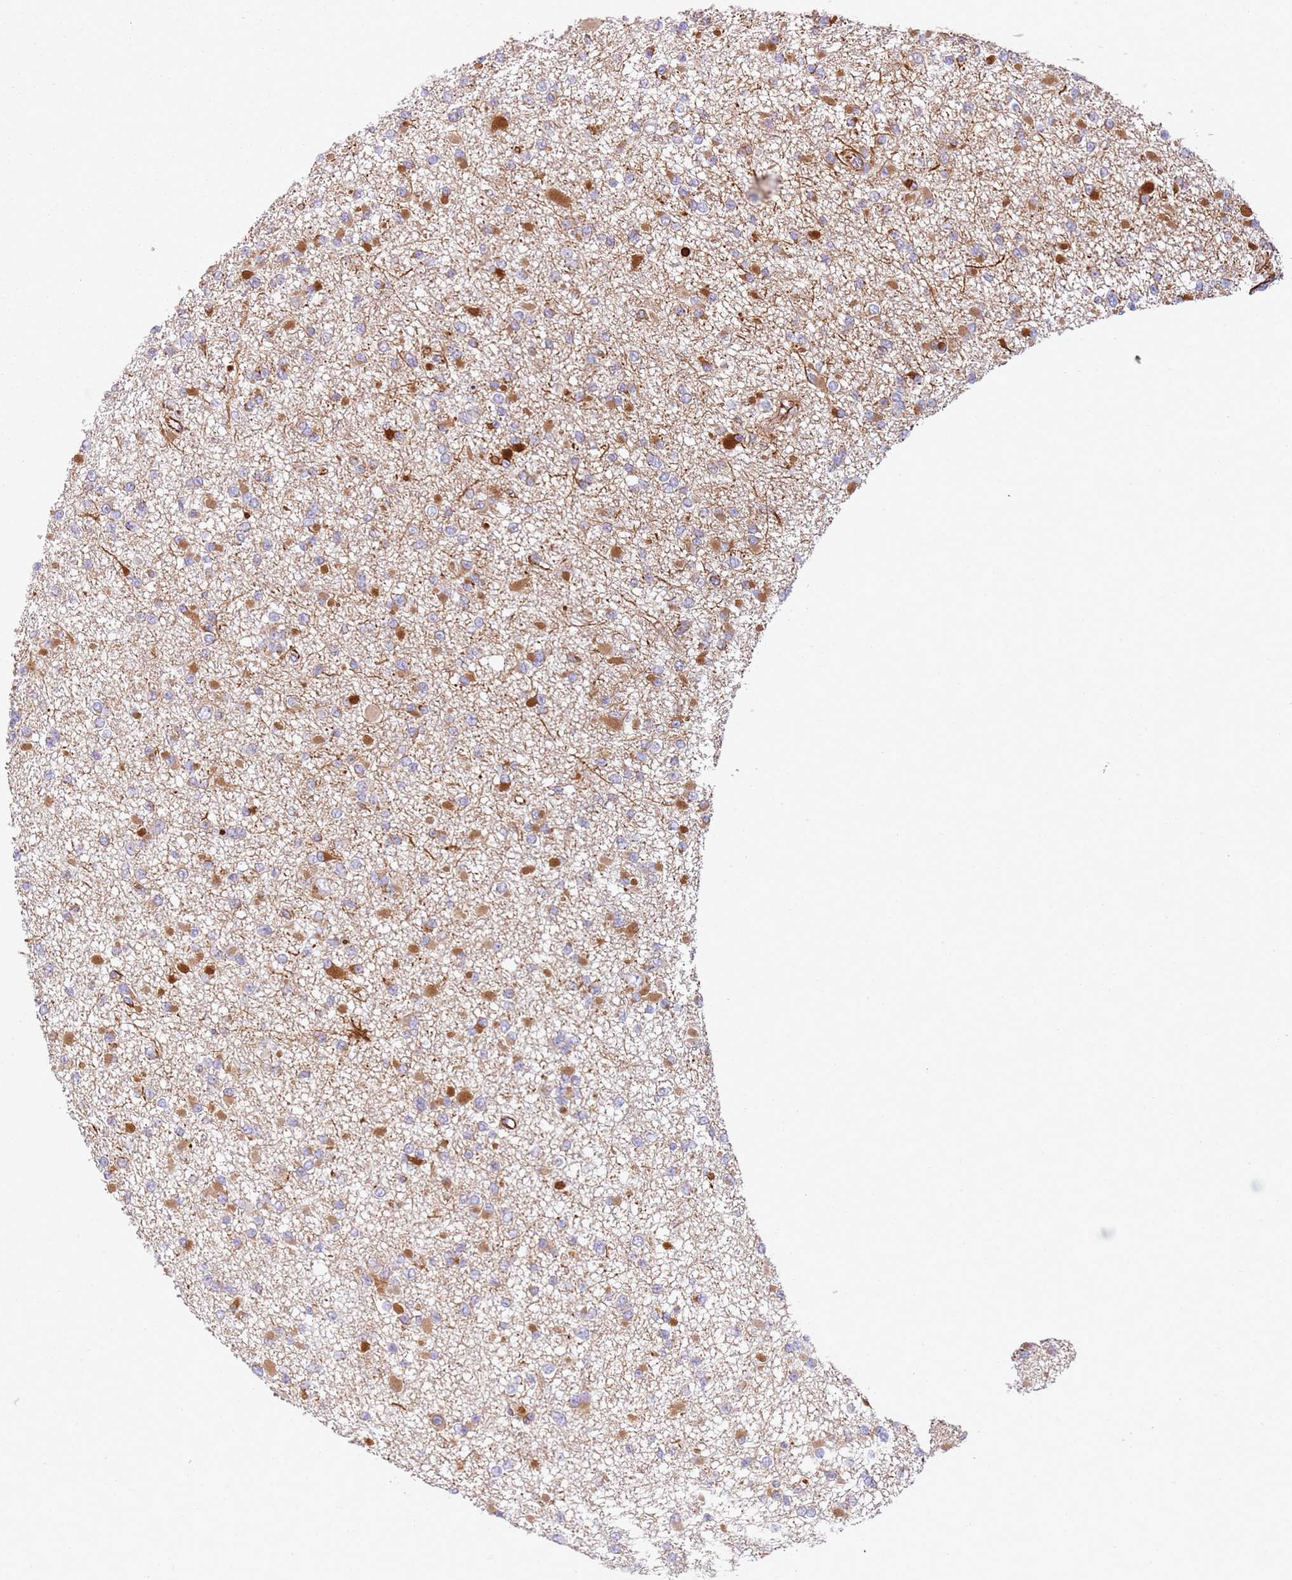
{"staining": {"intensity": "moderate", "quantity": "25%-75%", "location": "cytoplasmic/membranous"}, "tissue": "glioma", "cell_type": "Tumor cells", "image_type": "cancer", "snomed": [{"axis": "morphology", "description": "Glioma, malignant, Low grade"}, {"axis": "topography", "description": "Brain"}], "caption": "Protein expression analysis of glioma demonstrates moderate cytoplasmic/membranous staining in approximately 25%-75% of tumor cells.", "gene": "SNAPIN", "patient": {"sex": "female", "age": 22}}